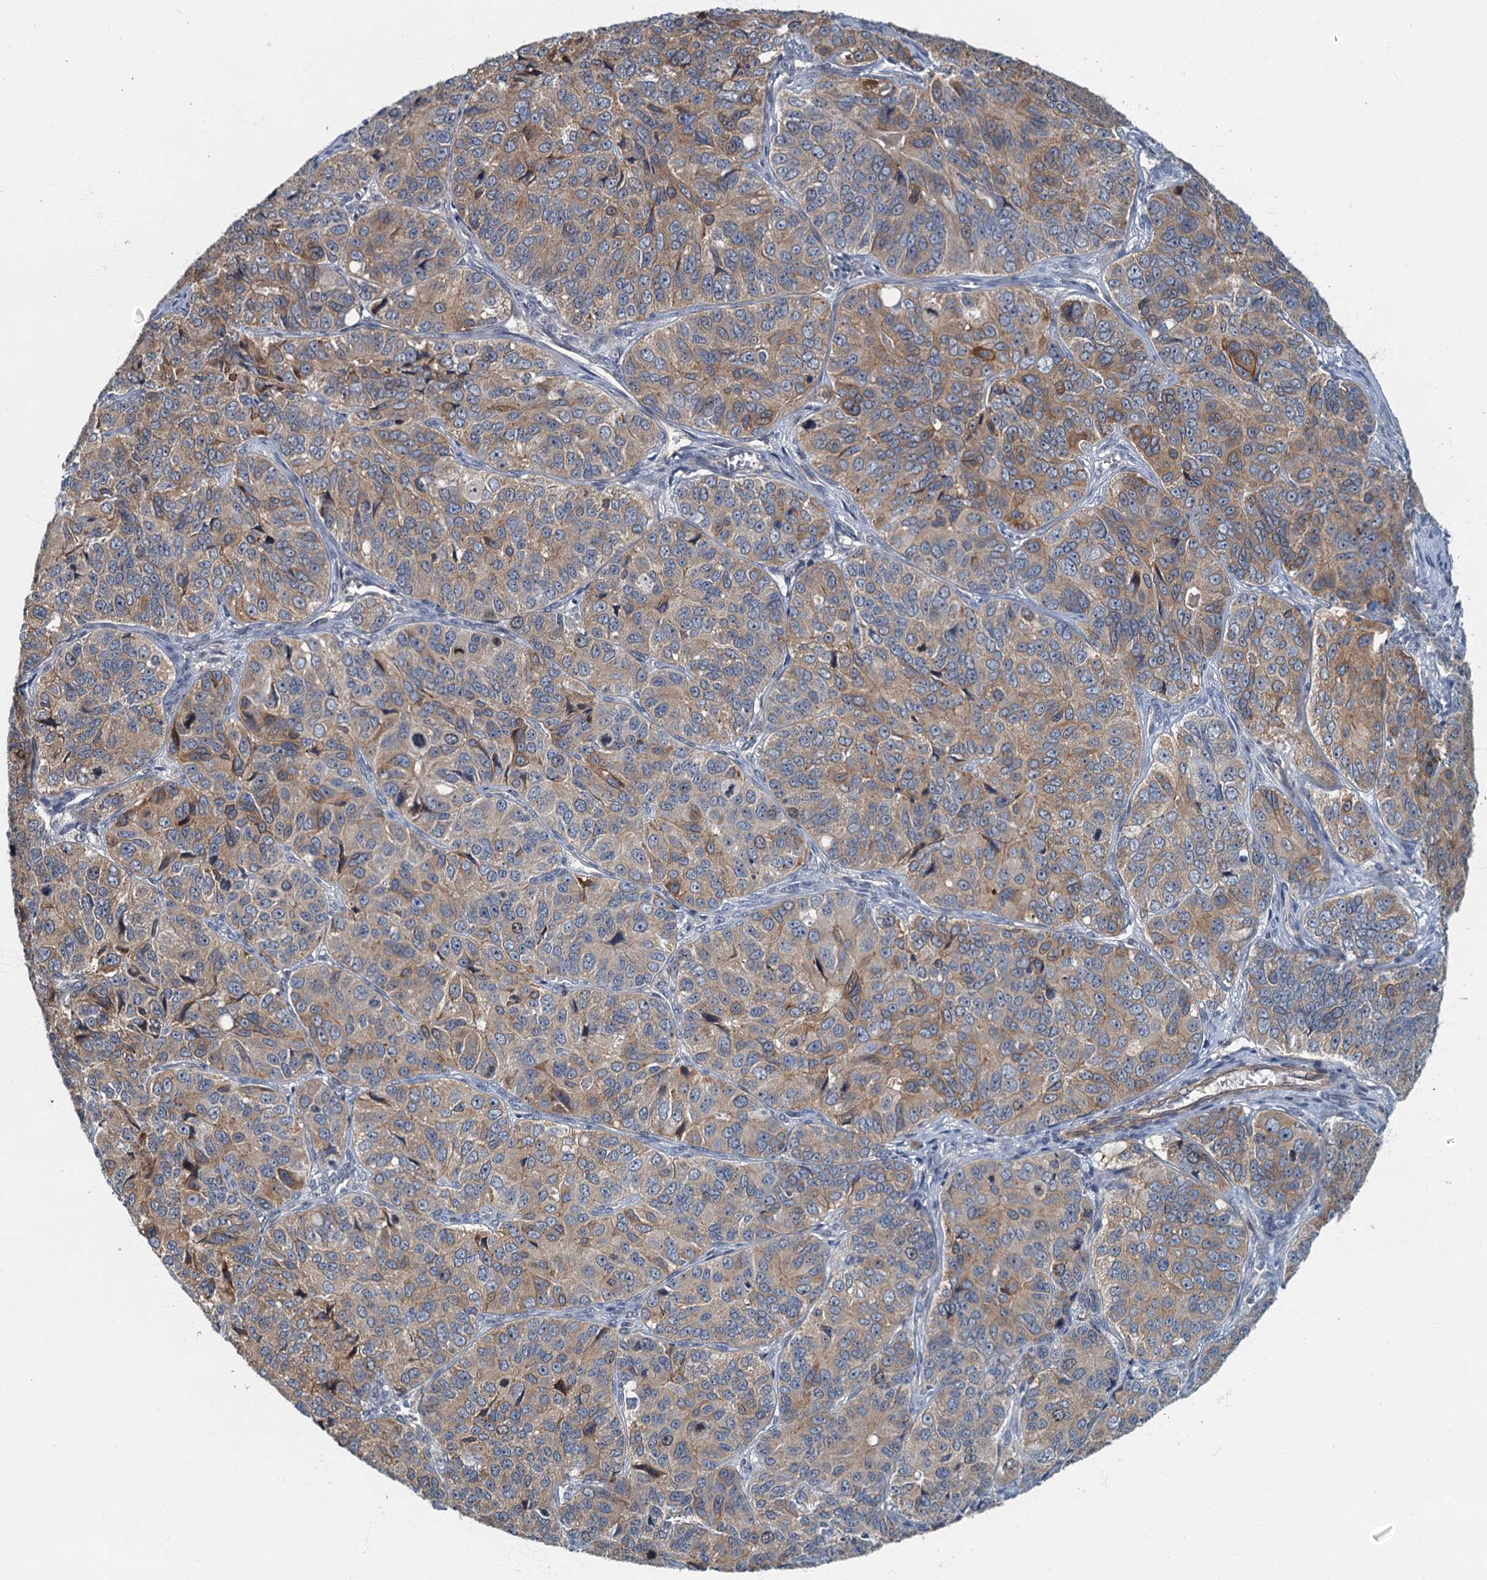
{"staining": {"intensity": "weak", "quantity": ">75%", "location": "cytoplasmic/membranous"}, "tissue": "ovarian cancer", "cell_type": "Tumor cells", "image_type": "cancer", "snomed": [{"axis": "morphology", "description": "Carcinoma, endometroid"}, {"axis": "topography", "description": "Ovary"}], "caption": "Tumor cells demonstrate weak cytoplasmic/membranous positivity in about >75% of cells in ovarian cancer. (brown staining indicates protein expression, while blue staining denotes nuclei).", "gene": "CKAP2L", "patient": {"sex": "female", "age": 51}}